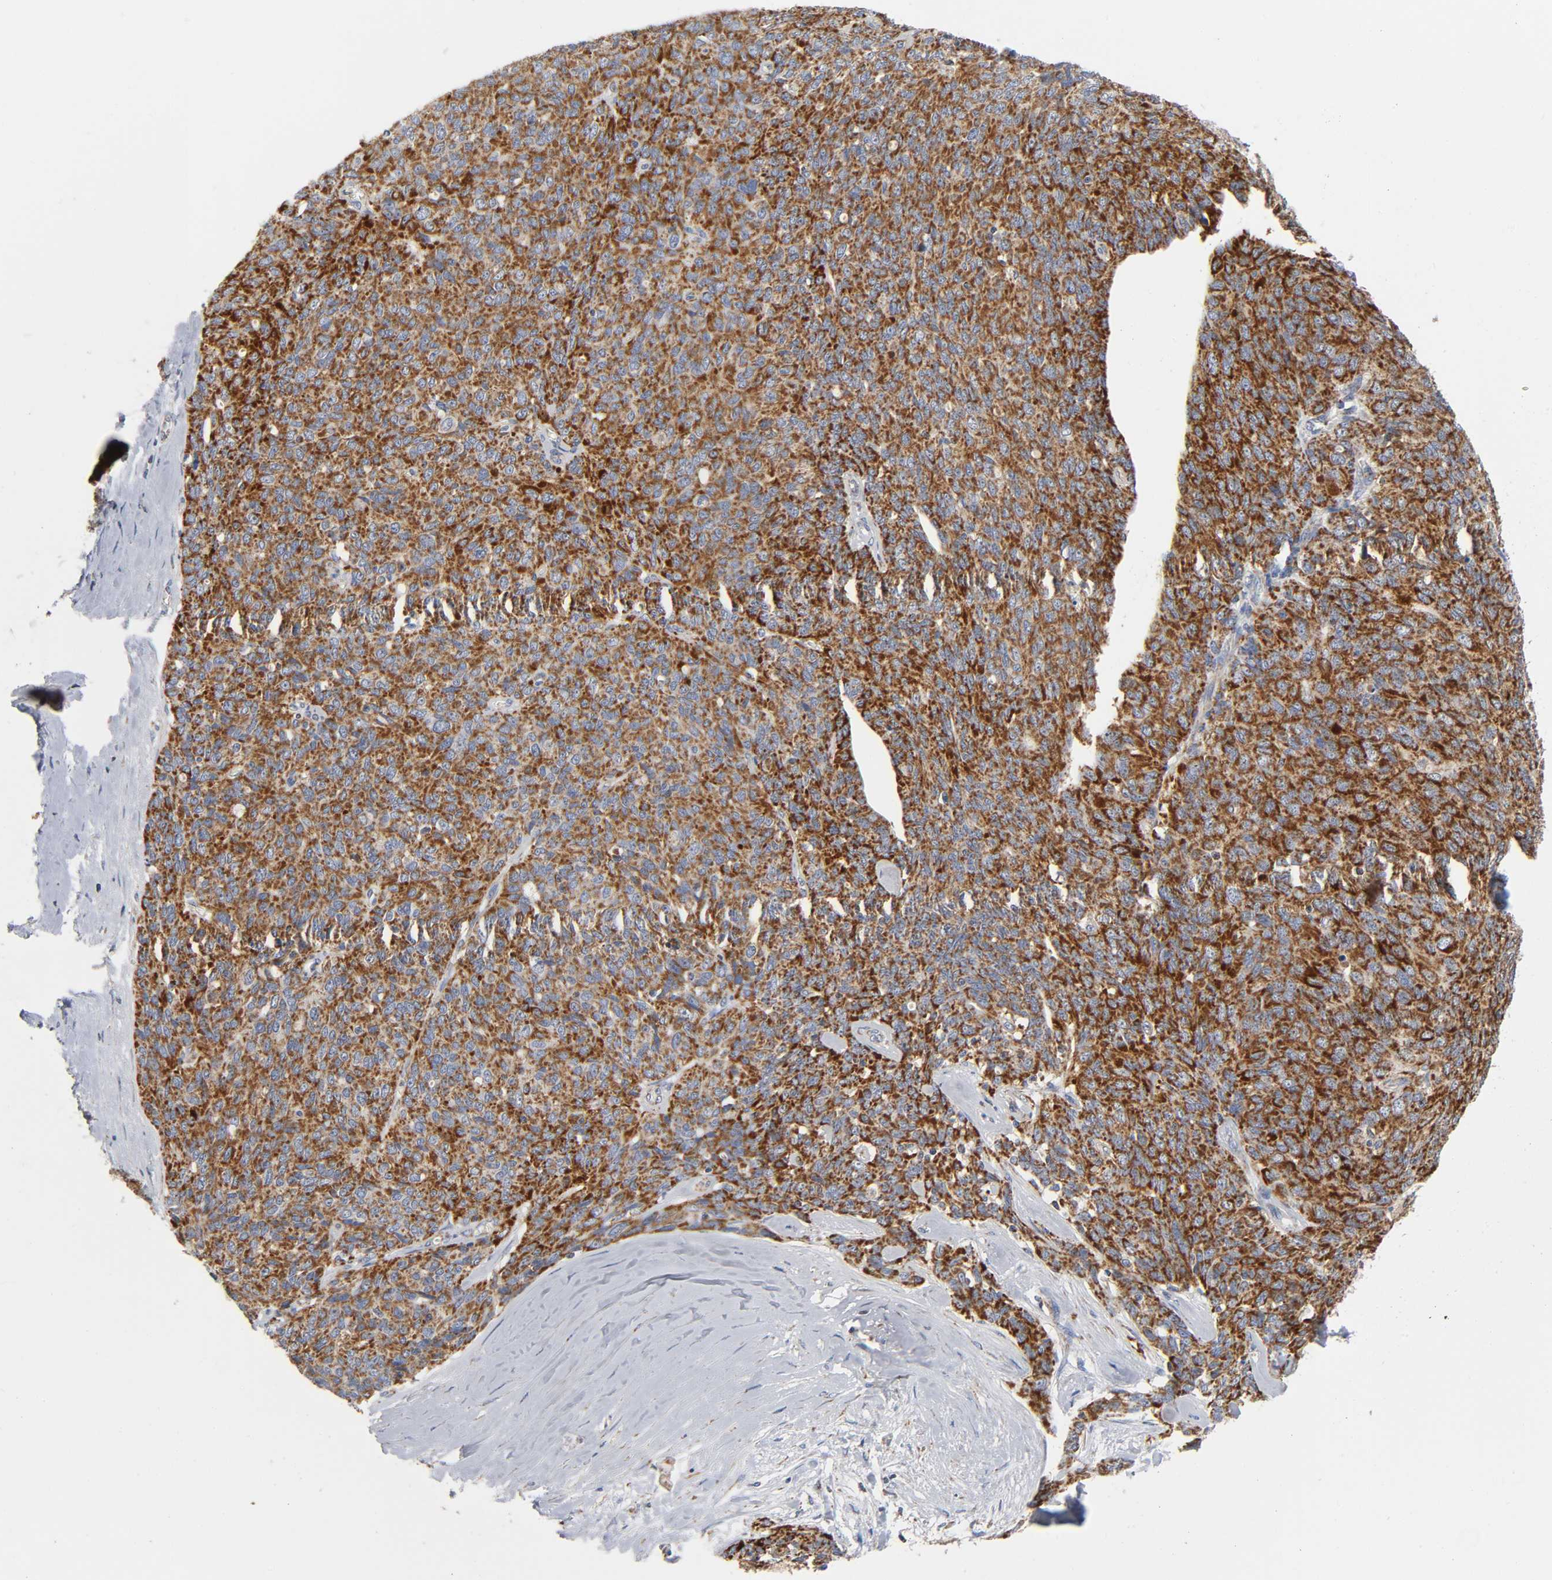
{"staining": {"intensity": "strong", "quantity": ">75%", "location": "cytoplasmic/membranous"}, "tissue": "ovarian cancer", "cell_type": "Tumor cells", "image_type": "cancer", "snomed": [{"axis": "morphology", "description": "Carcinoma, endometroid"}, {"axis": "topography", "description": "Ovary"}], "caption": "Ovarian cancer (endometroid carcinoma) tissue exhibits strong cytoplasmic/membranous expression in approximately >75% of tumor cells, visualized by immunohistochemistry. Using DAB (brown) and hematoxylin (blue) stains, captured at high magnification using brightfield microscopy.", "gene": "BAK1", "patient": {"sex": "female", "age": 60}}